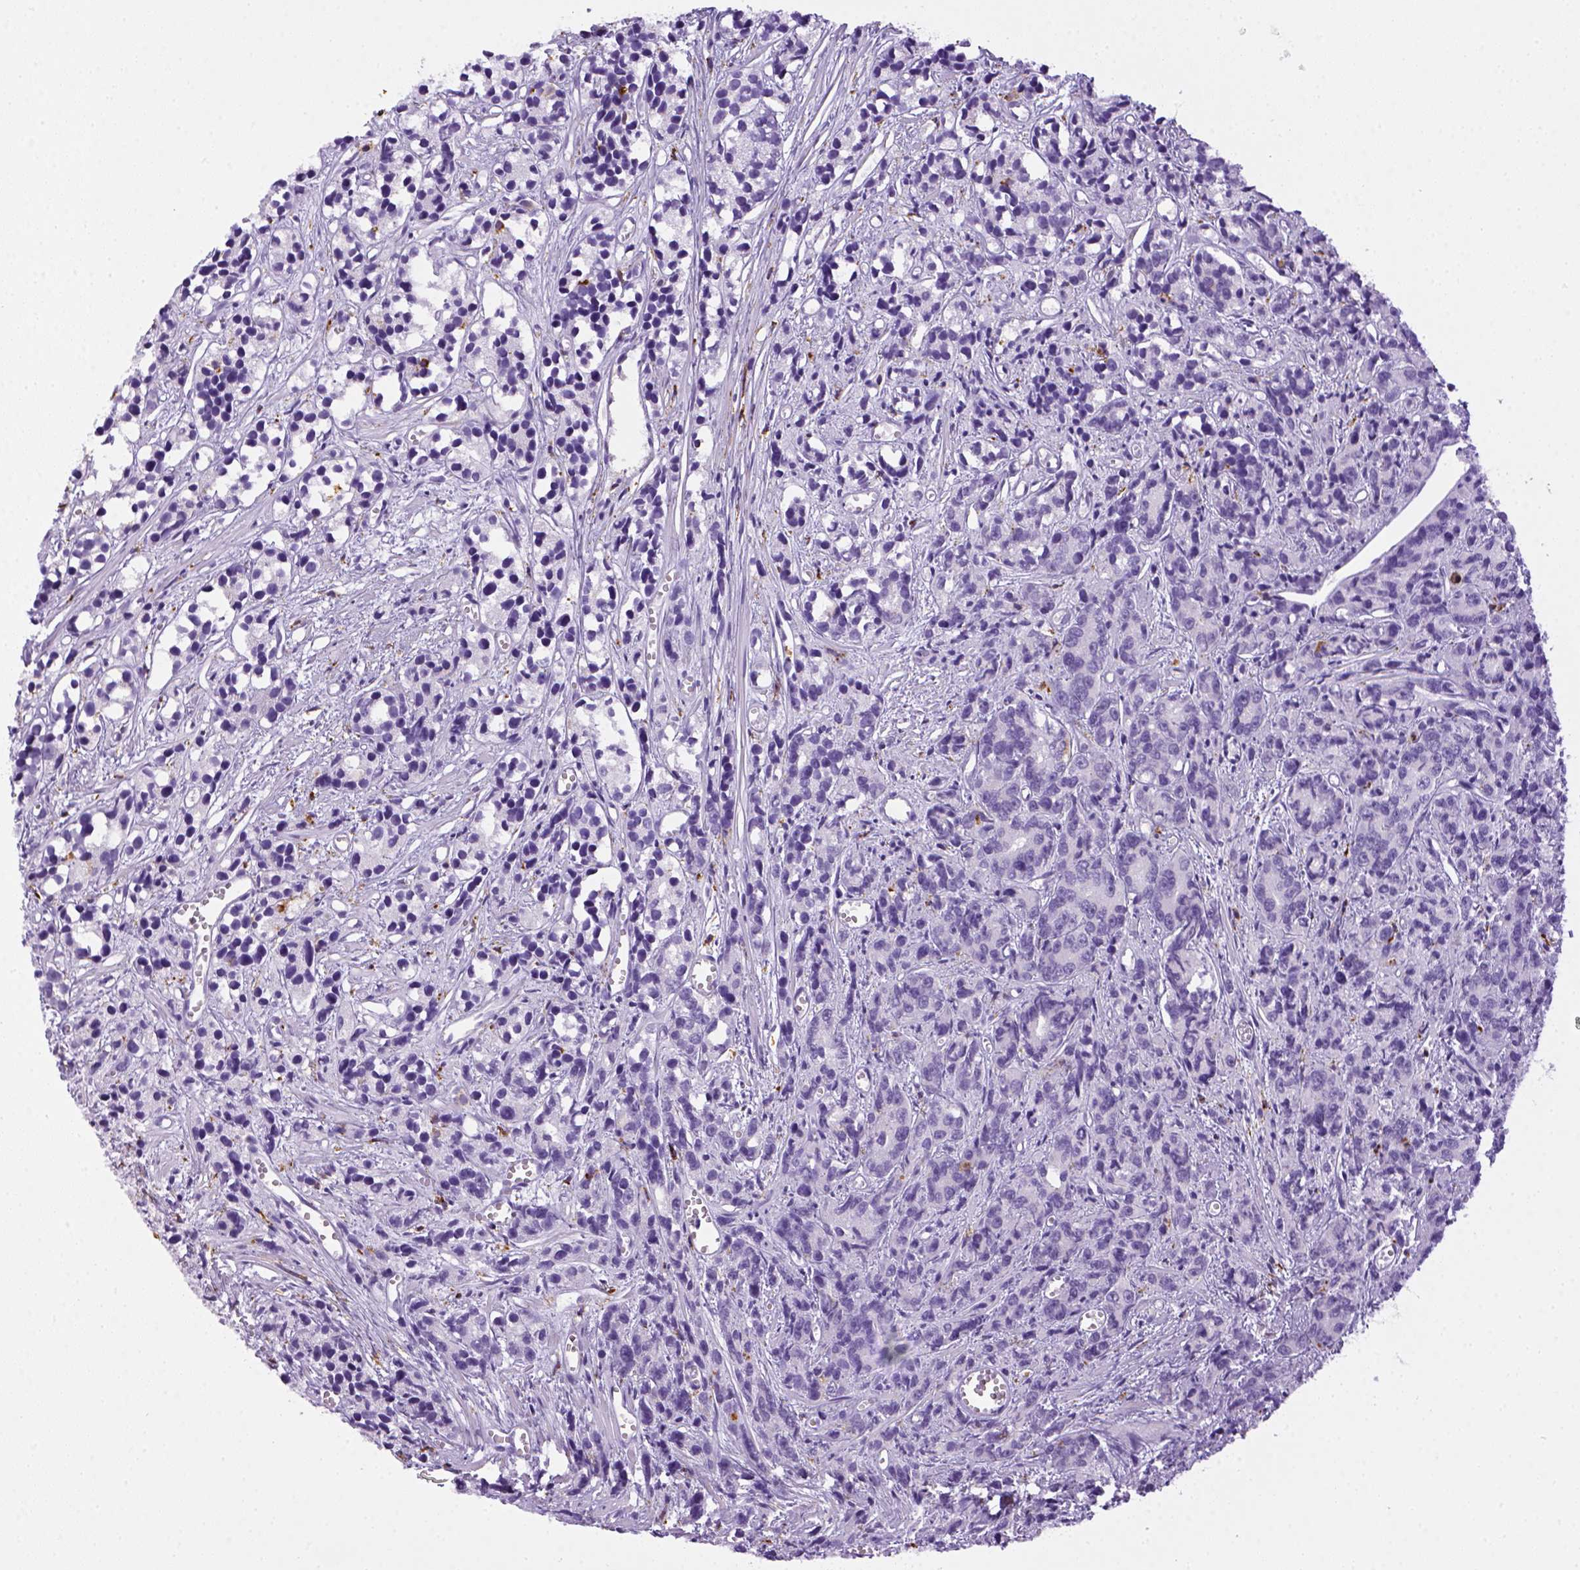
{"staining": {"intensity": "negative", "quantity": "none", "location": "none"}, "tissue": "prostate cancer", "cell_type": "Tumor cells", "image_type": "cancer", "snomed": [{"axis": "morphology", "description": "Adenocarcinoma, High grade"}, {"axis": "topography", "description": "Prostate"}], "caption": "Immunohistochemistry (IHC) photomicrograph of neoplastic tissue: human prostate adenocarcinoma (high-grade) stained with DAB shows no significant protein positivity in tumor cells.", "gene": "CD68", "patient": {"sex": "male", "age": 77}}